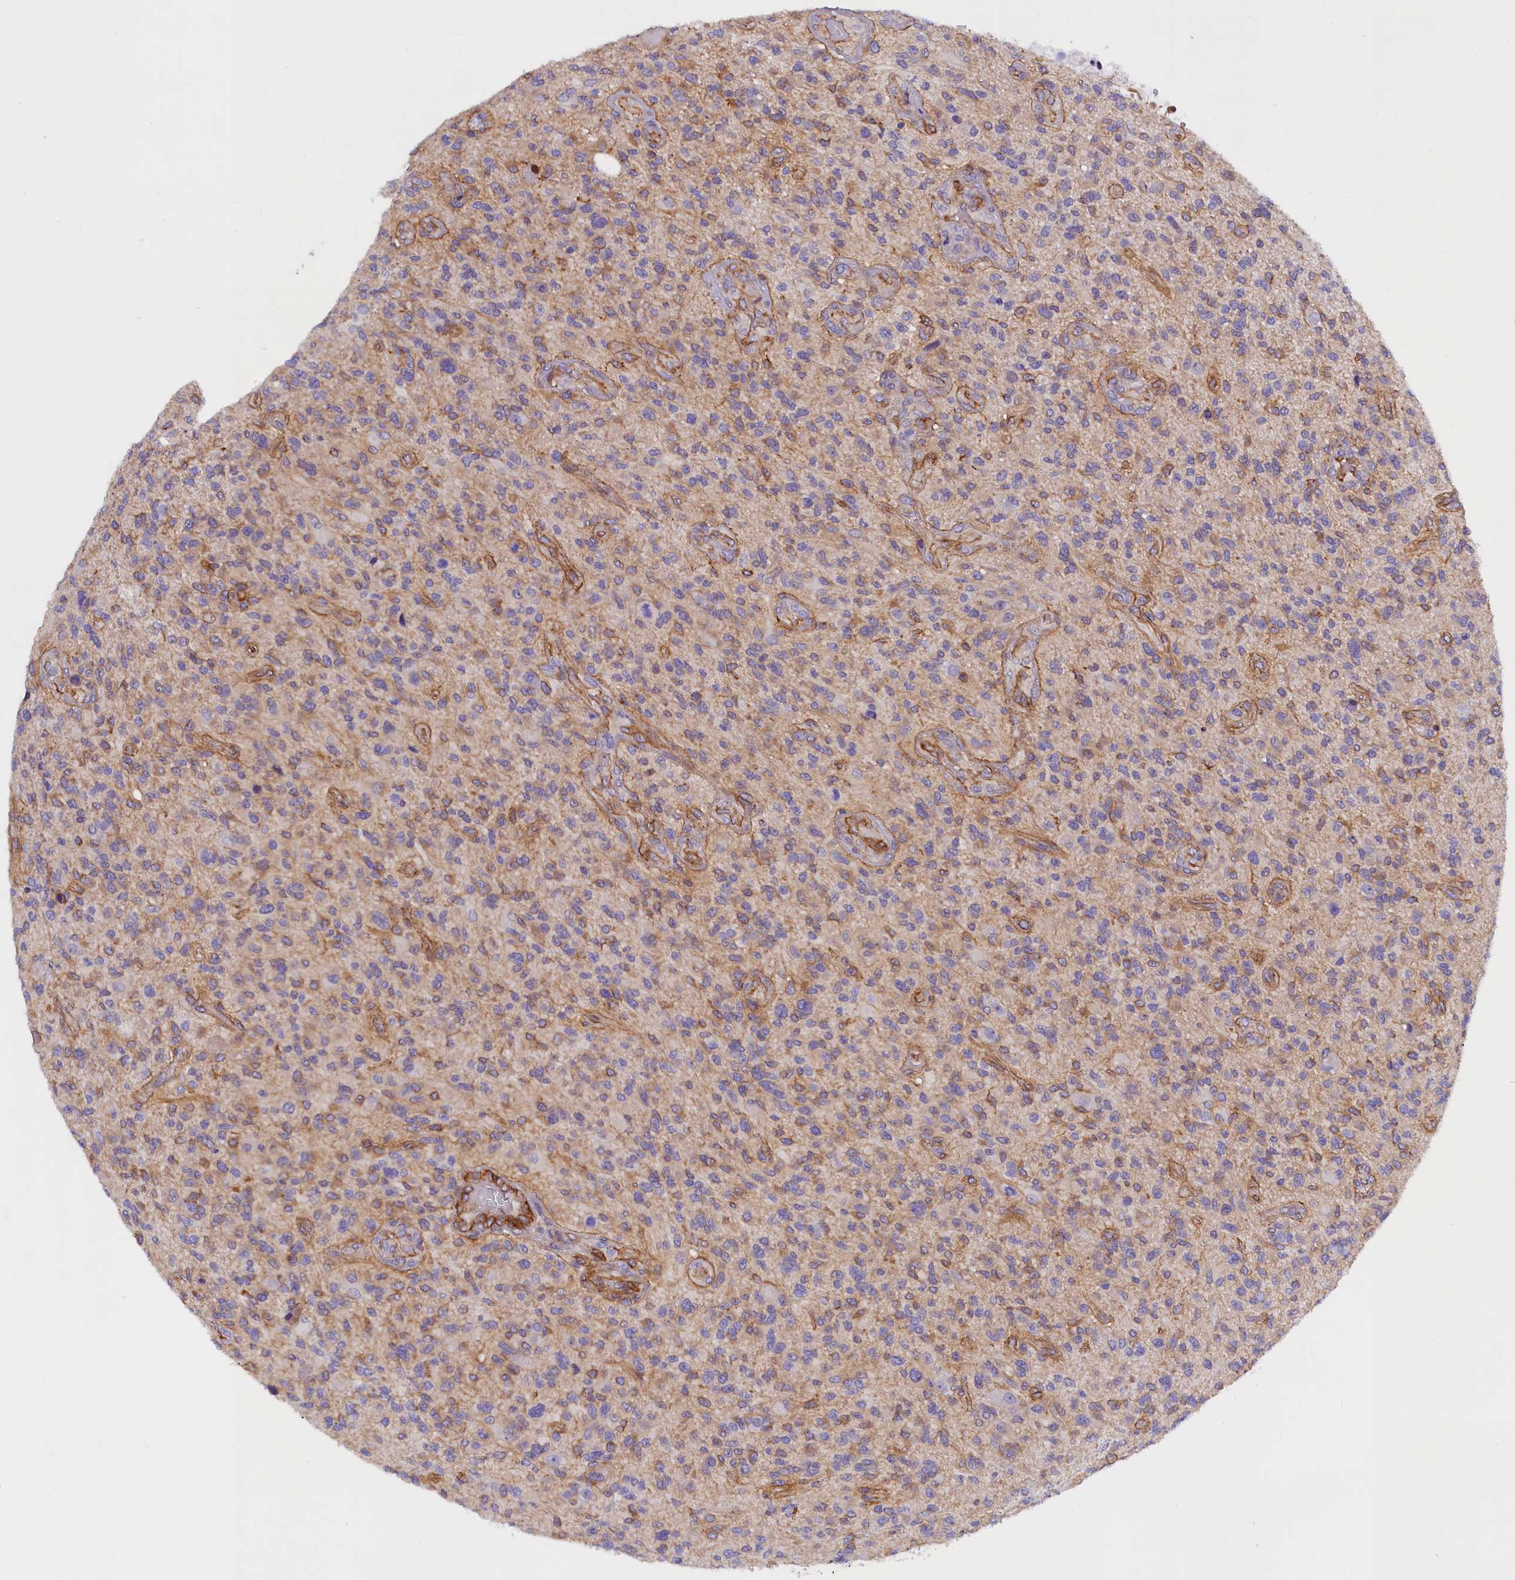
{"staining": {"intensity": "negative", "quantity": "none", "location": "none"}, "tissue": "glioma", "cell_type": "Tumor cells", "image_type": "cancer", "snomed": [{"axis": "morphology", "description": "Glioma, malignant, High grade"}, {"axis": "topography", "description": "Brain"}], "caption": "The photomicrograph demonstrates no staining of tumor cells in glioma.", "gene": "MED20", "patient": {"sex": "male", "age": 47}}